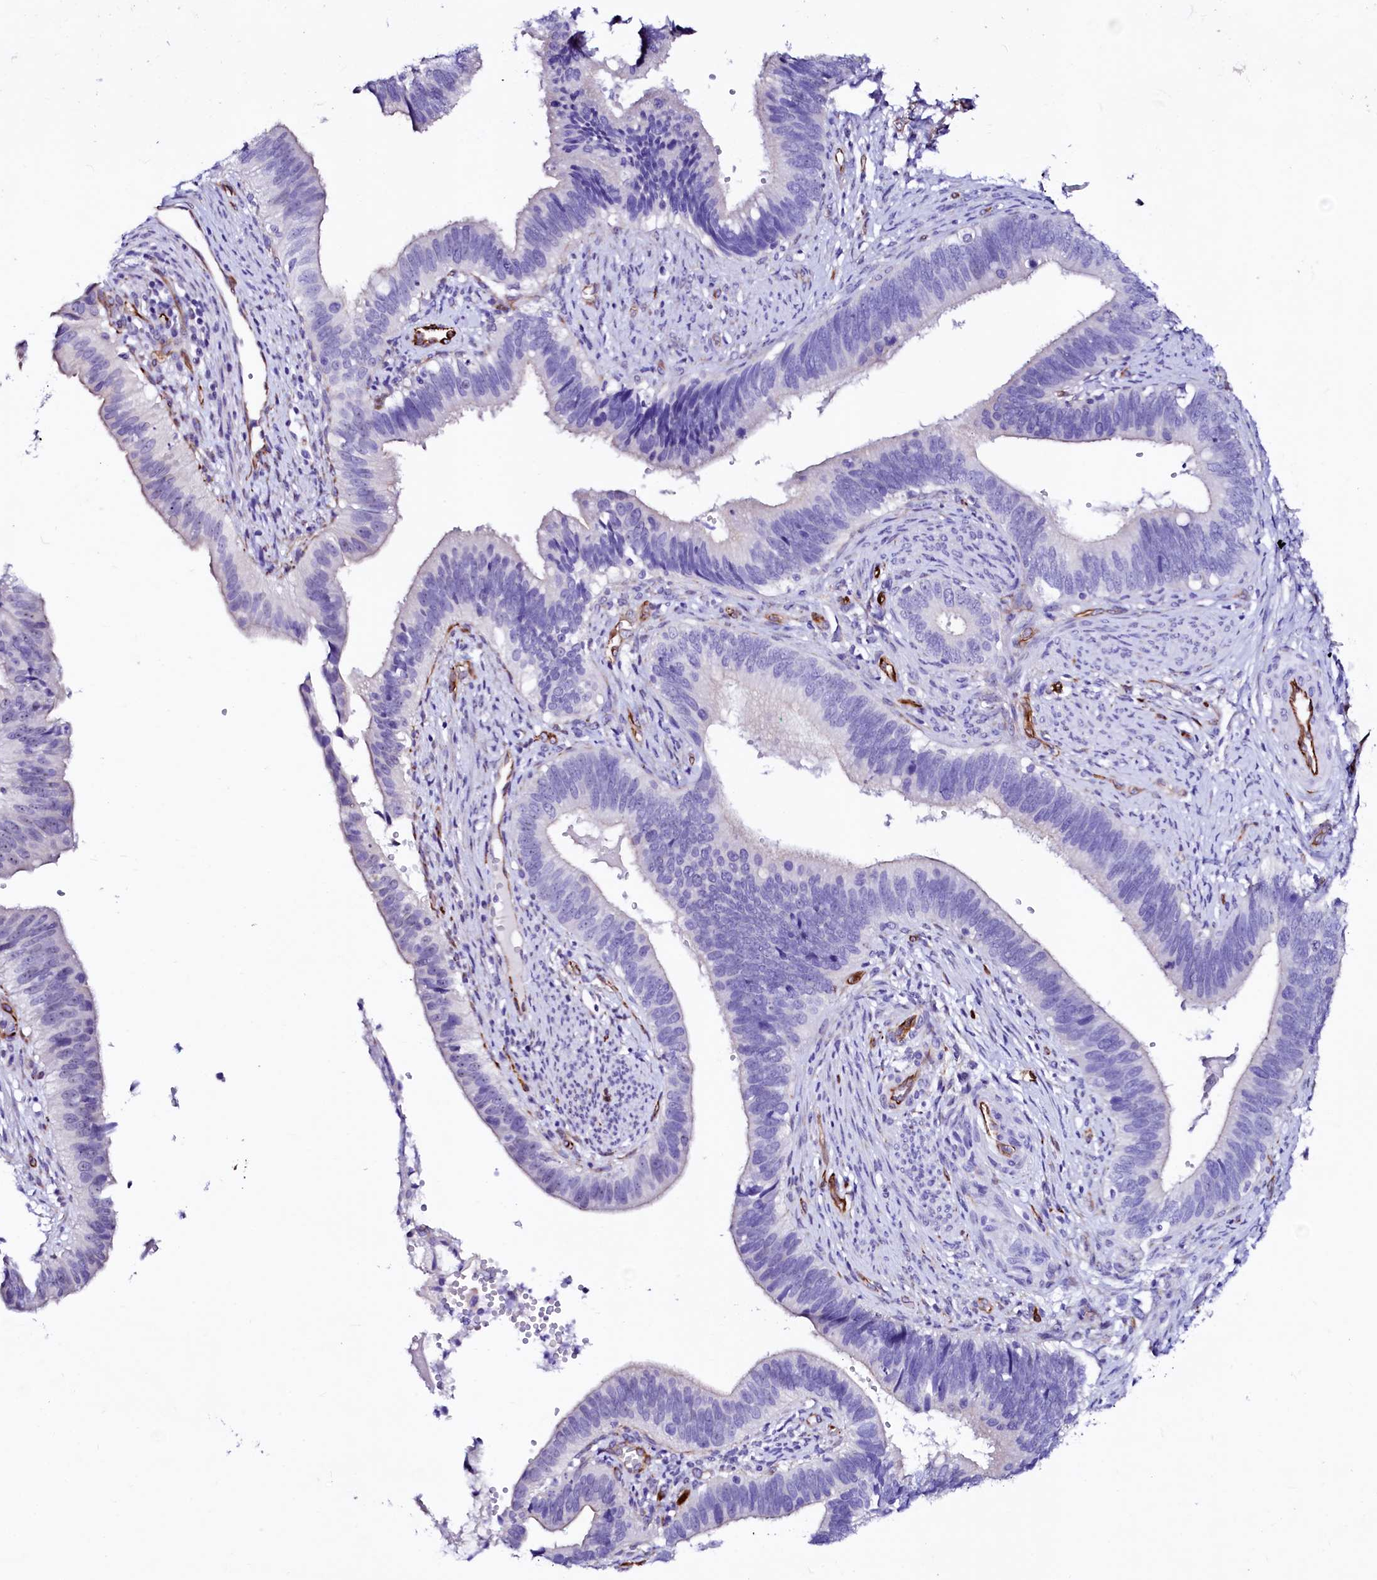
{"staining": {"intensity": "negative", "quantity": "none", "location": "none"}, "tissue": "cervical cancer", "cell_type": "Tumor cells", "image_type": "cancer", "snomed": [{"axis": "morphology", "description": "Adenocarcinoma, NOS"}, {"axis": "topography", "description": "Cervix"}], "caption": "Immunohistochemistry micrograph of human cervical cancer (adenocarcinoma) stained for a protein (brown), which exhibits no staining in tumor cells. (DAB immunohistochemistry with hematoxylin counter stain).", "gene": "SFR1", "patient": {"sex": "female", "age": 42}}